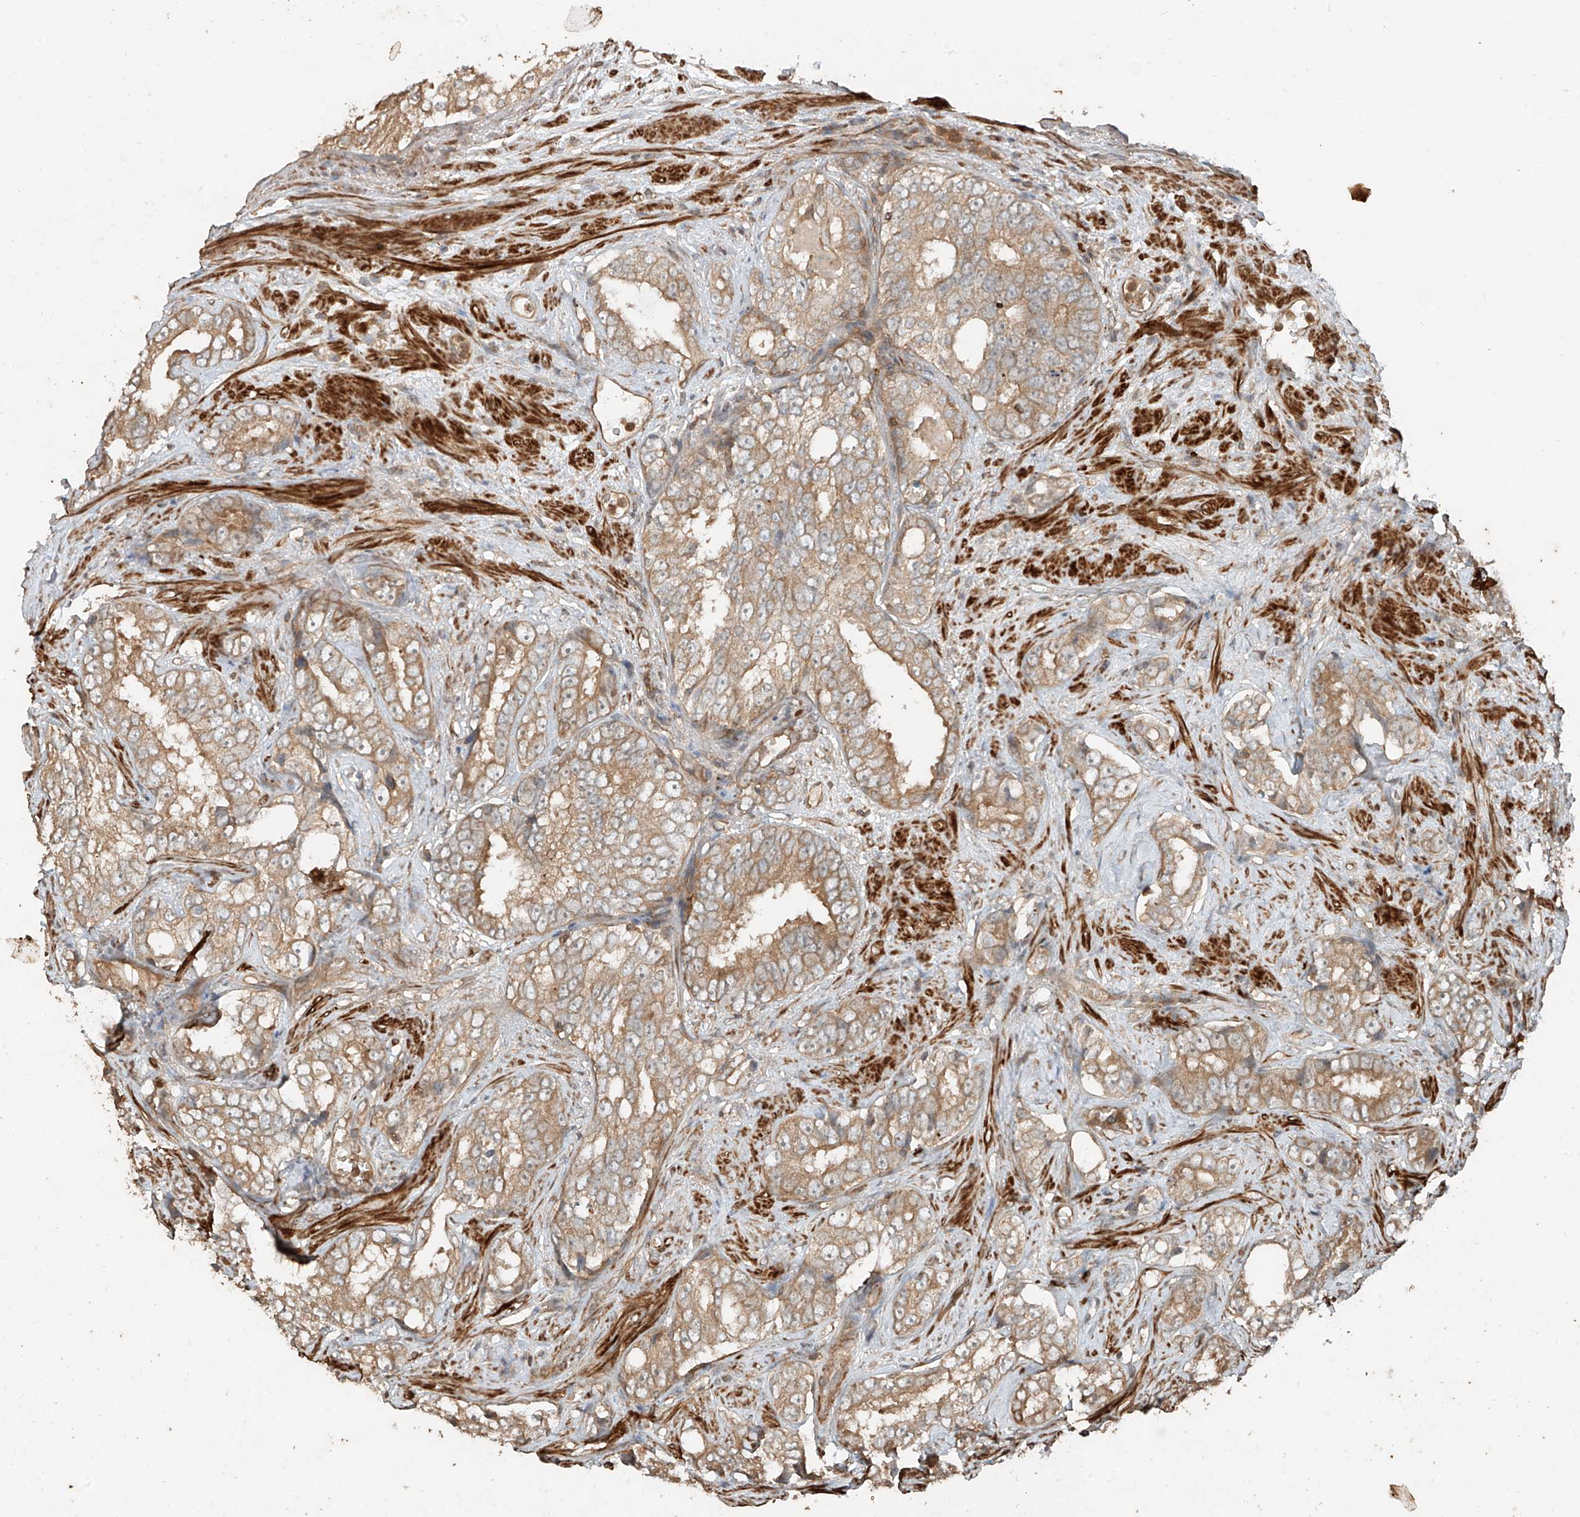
{"staining": {"intensity": "moderate", "quantity": ">75%", "location": "cytoplasmic/membranous"}, "tissue": "prostate cancer", "cell_type": "Tumor cells", "image_type": "cancer", "snomed": [{"axis": "morphology", "description": "Adenocarcinoma, High grade"}, {"axis": "topography", "description": "Prostate"}], "caption": "A brown stain shows moderate cytoplasmic/membranous staining of a protein in human prostate high-grade adenocarcinoma tumor cells.", "gene": "ANKZF1", "patient": {"sex": "male", "age": 66}}